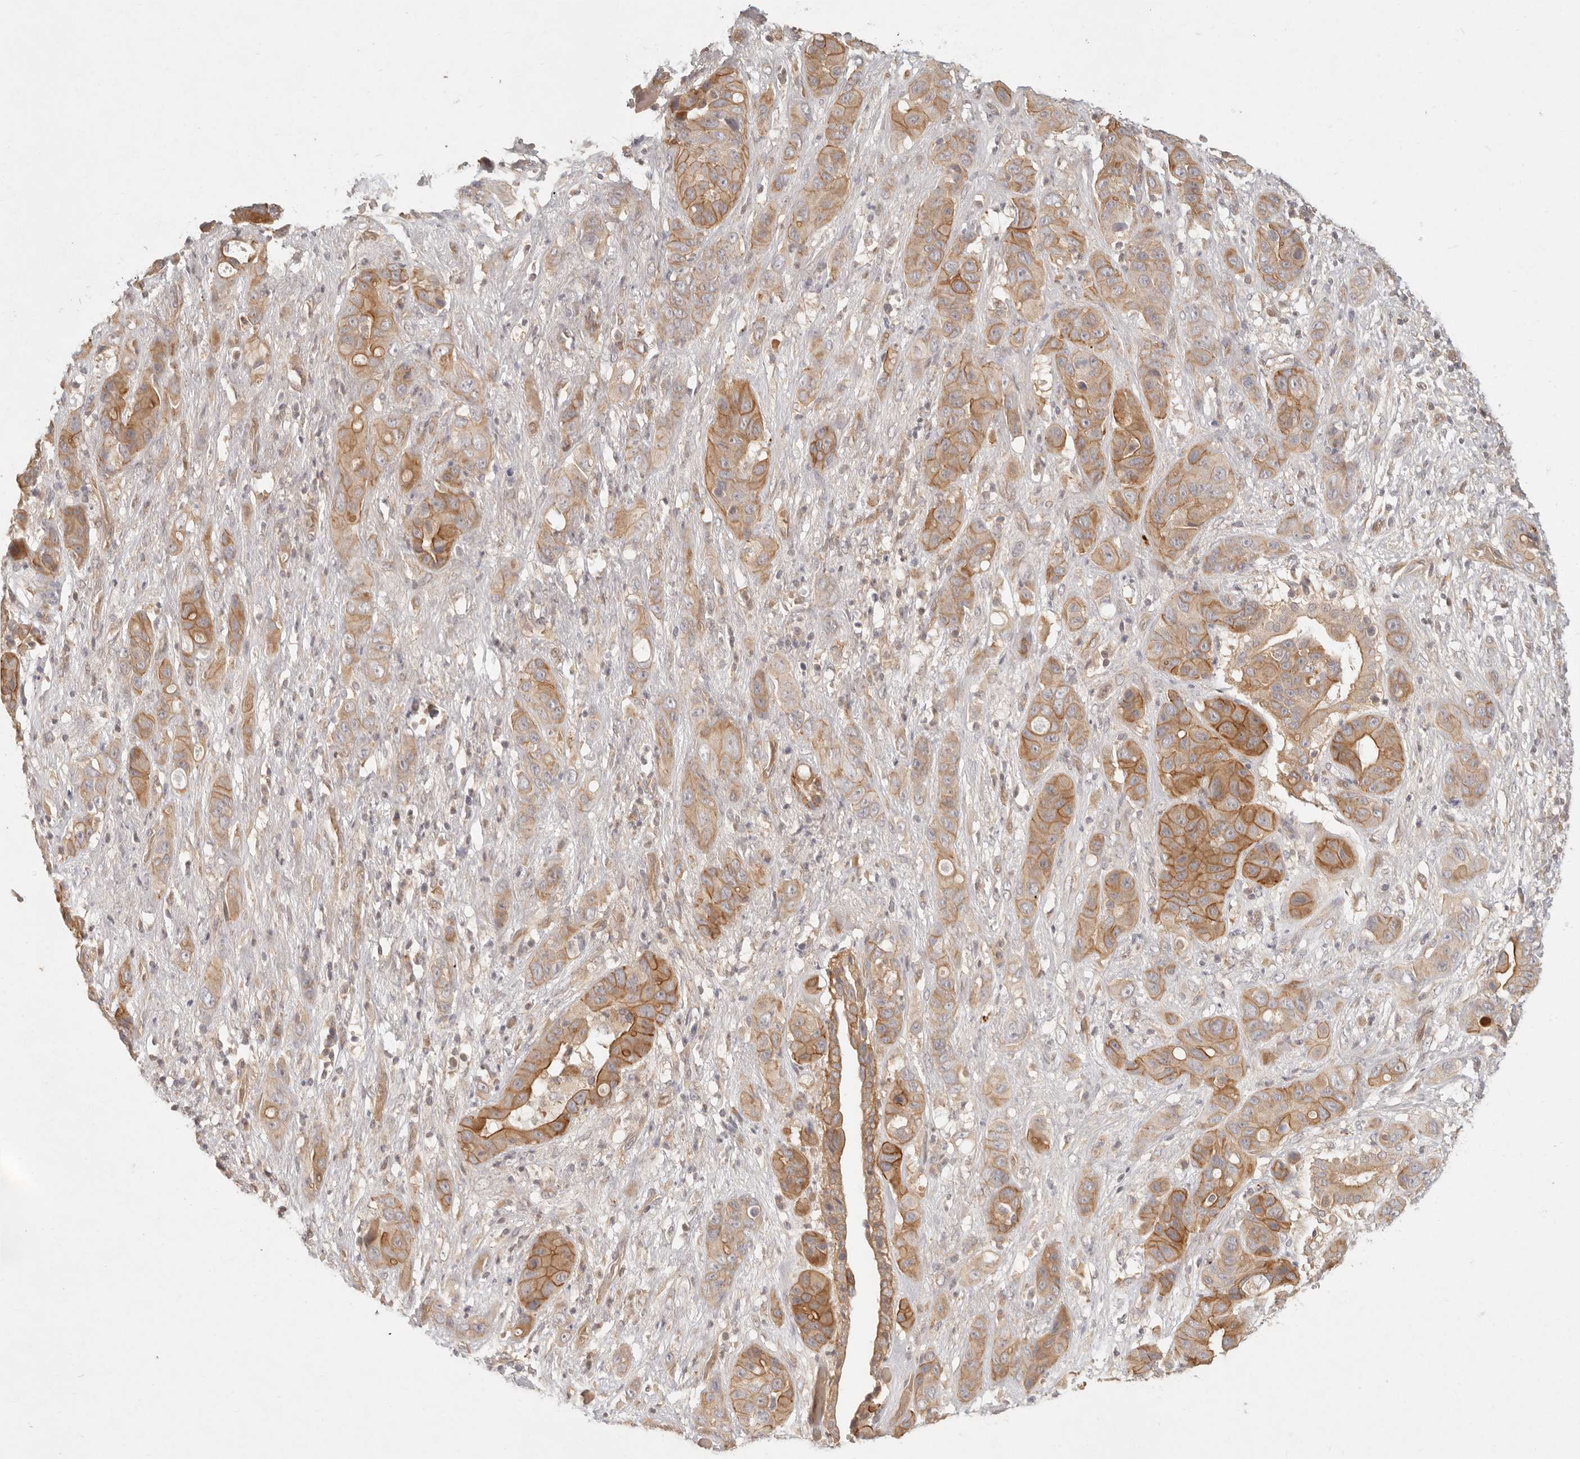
{"staining": {"intensity": "moderate", "quantity": ">75%", "location": "cytoplasmic/membranous"}, "tissue": "liver cancer", "cell_type": "Tumor cells", "image_type": "cancer", "snomed": [{"axis": "morphology", "description": "Cholangiocarcinoma"}, {"axis": "topography", "description": "Liver"}], "caption": "Protein staining of liver cholangiocarcinoma tissue displays moderate cytoplasmic/membranous positivity in about >75% of tumor cells.", "gene": "PPP1R3B", "patient": {"sex": "female", "age": 52}}